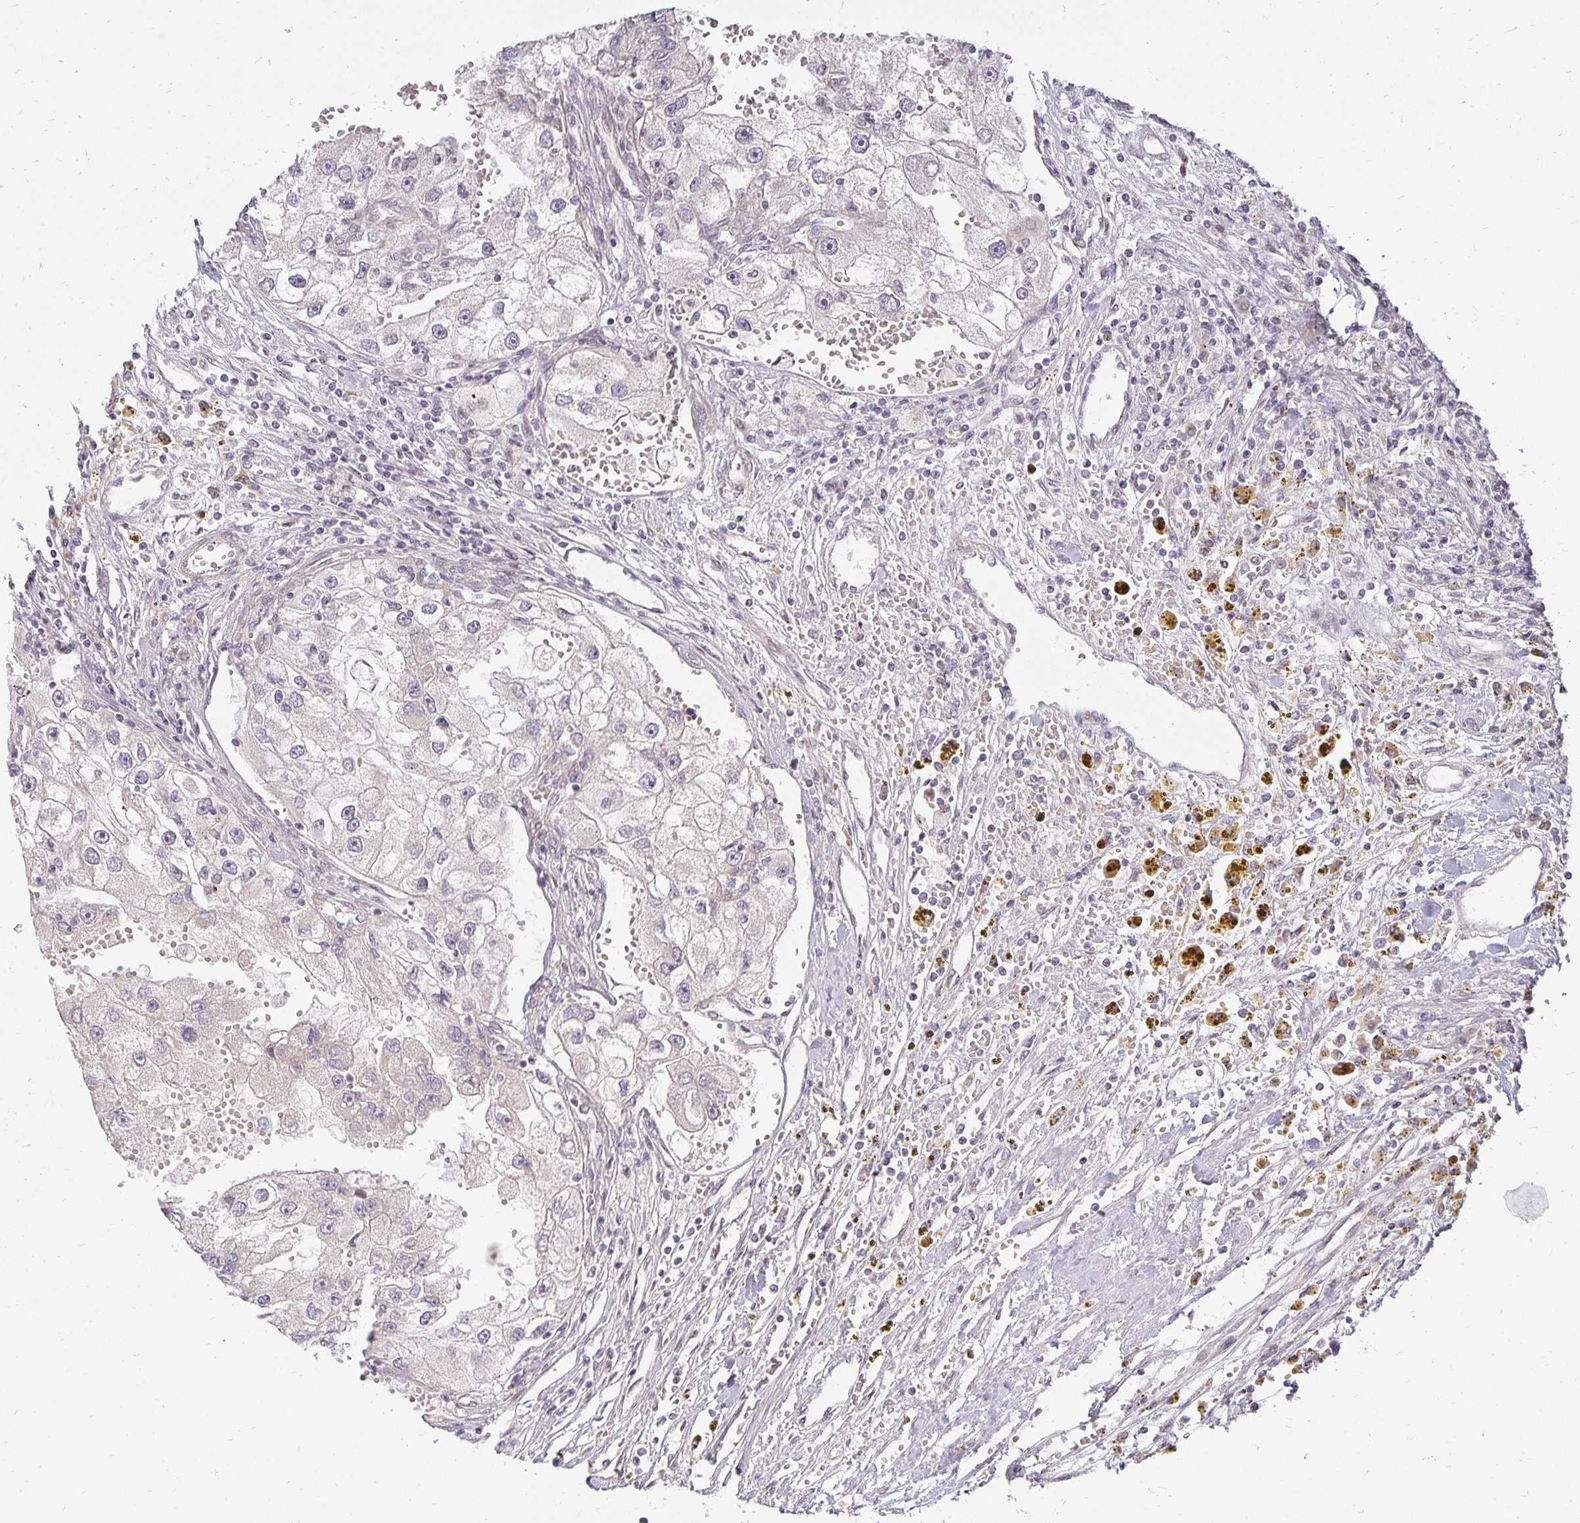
{"staining": {"intensity": "negative", "quantity": "none", "location": "none"}, "tissue": "renal cancer", "cell_type": "Tumor cells", "image_type": "cancer", "snomed": [{"axis": "morphology", "description": "Adenocarcinoma, NOS"}, {"axis": "topography", "description": "Kidney"}], "caption": "DAB immunohistochemical staining of renal cancer reveals no significant expression in tumor cells.", "gene": "EHF", "patient": {"sex": "male", "age": 63}}